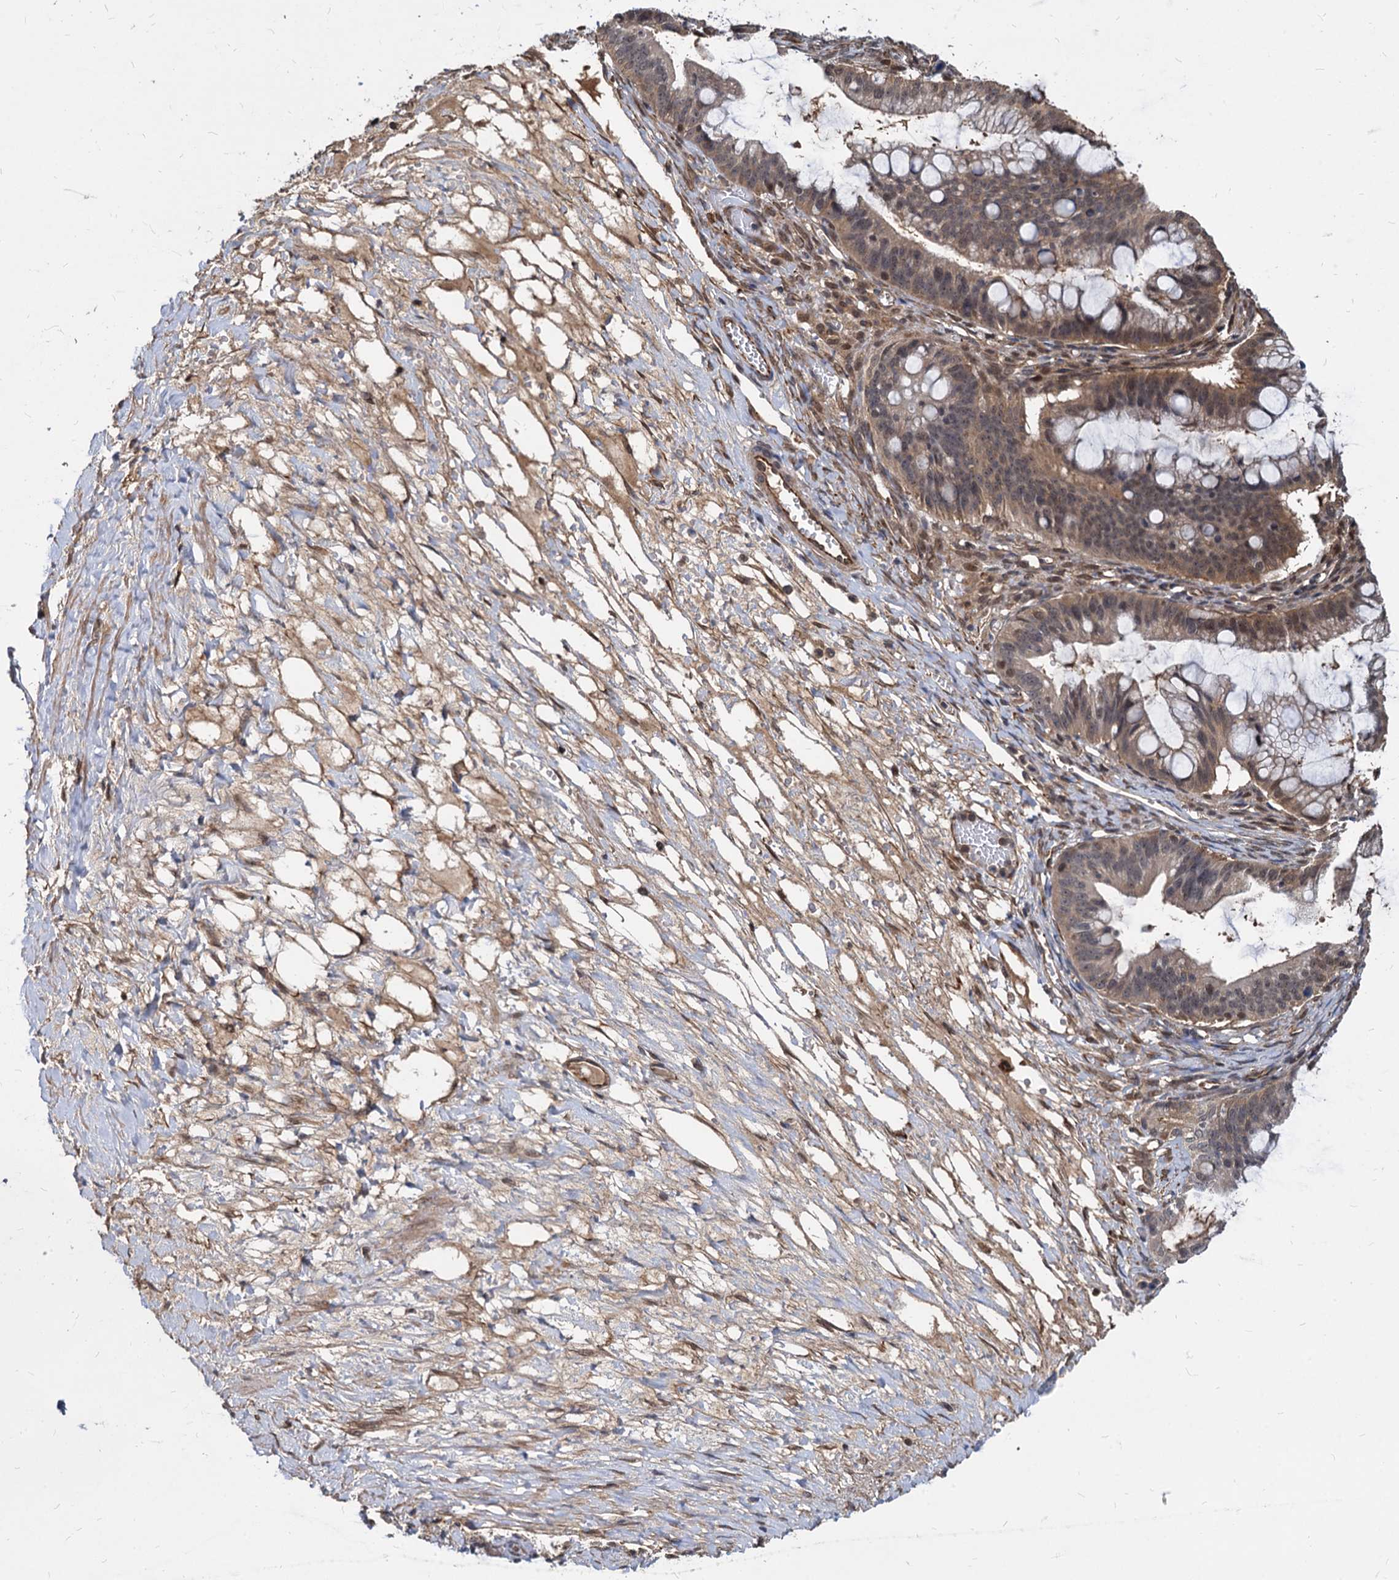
{"staining": {"intensity": "weak", "quantity": ">75%", "location": "cytoplasmic/membranous,nuclear"}, "tissue": "ovarian cancer", "cell_type": "Tumor cells", "image_type": "cancer", "snomed": [{"axis": "morphology", "description": "Cystadenocarcinoma, mucinous, NOS"}, {"axis": "topography", "description": "Ovary"}], "caption": "Ovarian cancer was stained to show a protein in brown. There is low levels of weak cytoplasmic/membranous and nuclear expression in about >75% of tumor cells.", "gene": "PSMD4", "patient": {"sex": "female", "age": 73}}